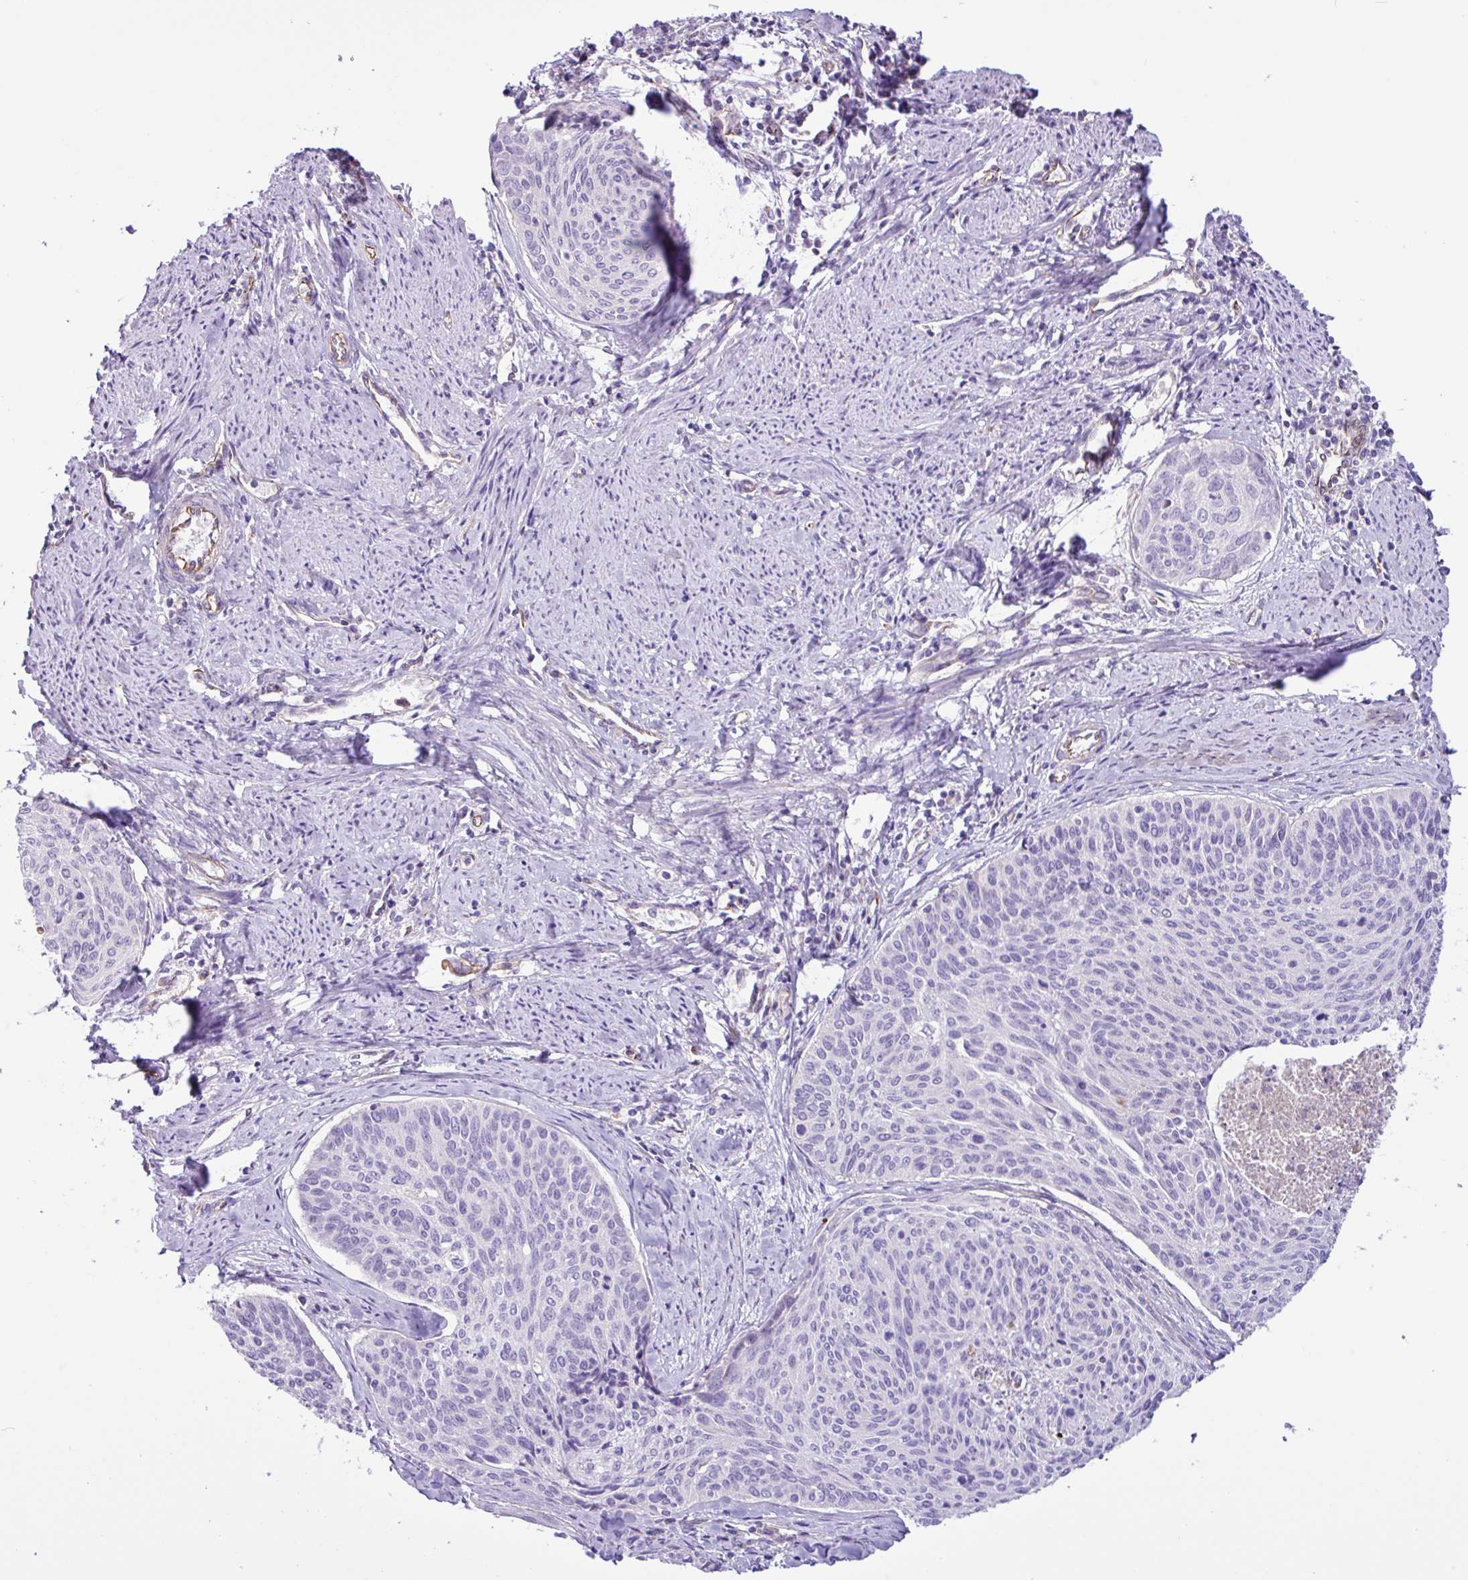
{"staining": {"intensity": "negative", "quantity": "none", "location": "none"}, "tissue": "cervical cancer", "cell_type": "Tumor cells", "image_type": "cancer", "snomed": [{"axis": "morphology", "description": "Squamous cell carcinoma, NOS"}, {"axis": "topography", "description": "Cervix"}], "caption": "Photomicrograph shows no protein staining in tumor cells of cervical squamous cell carcinoma tissue. (Immunohistochemistry (ihc), brightfield microscopy, high magnification).", "gene": "MRM2", "patient": {"sex": "female", "age": 55}}